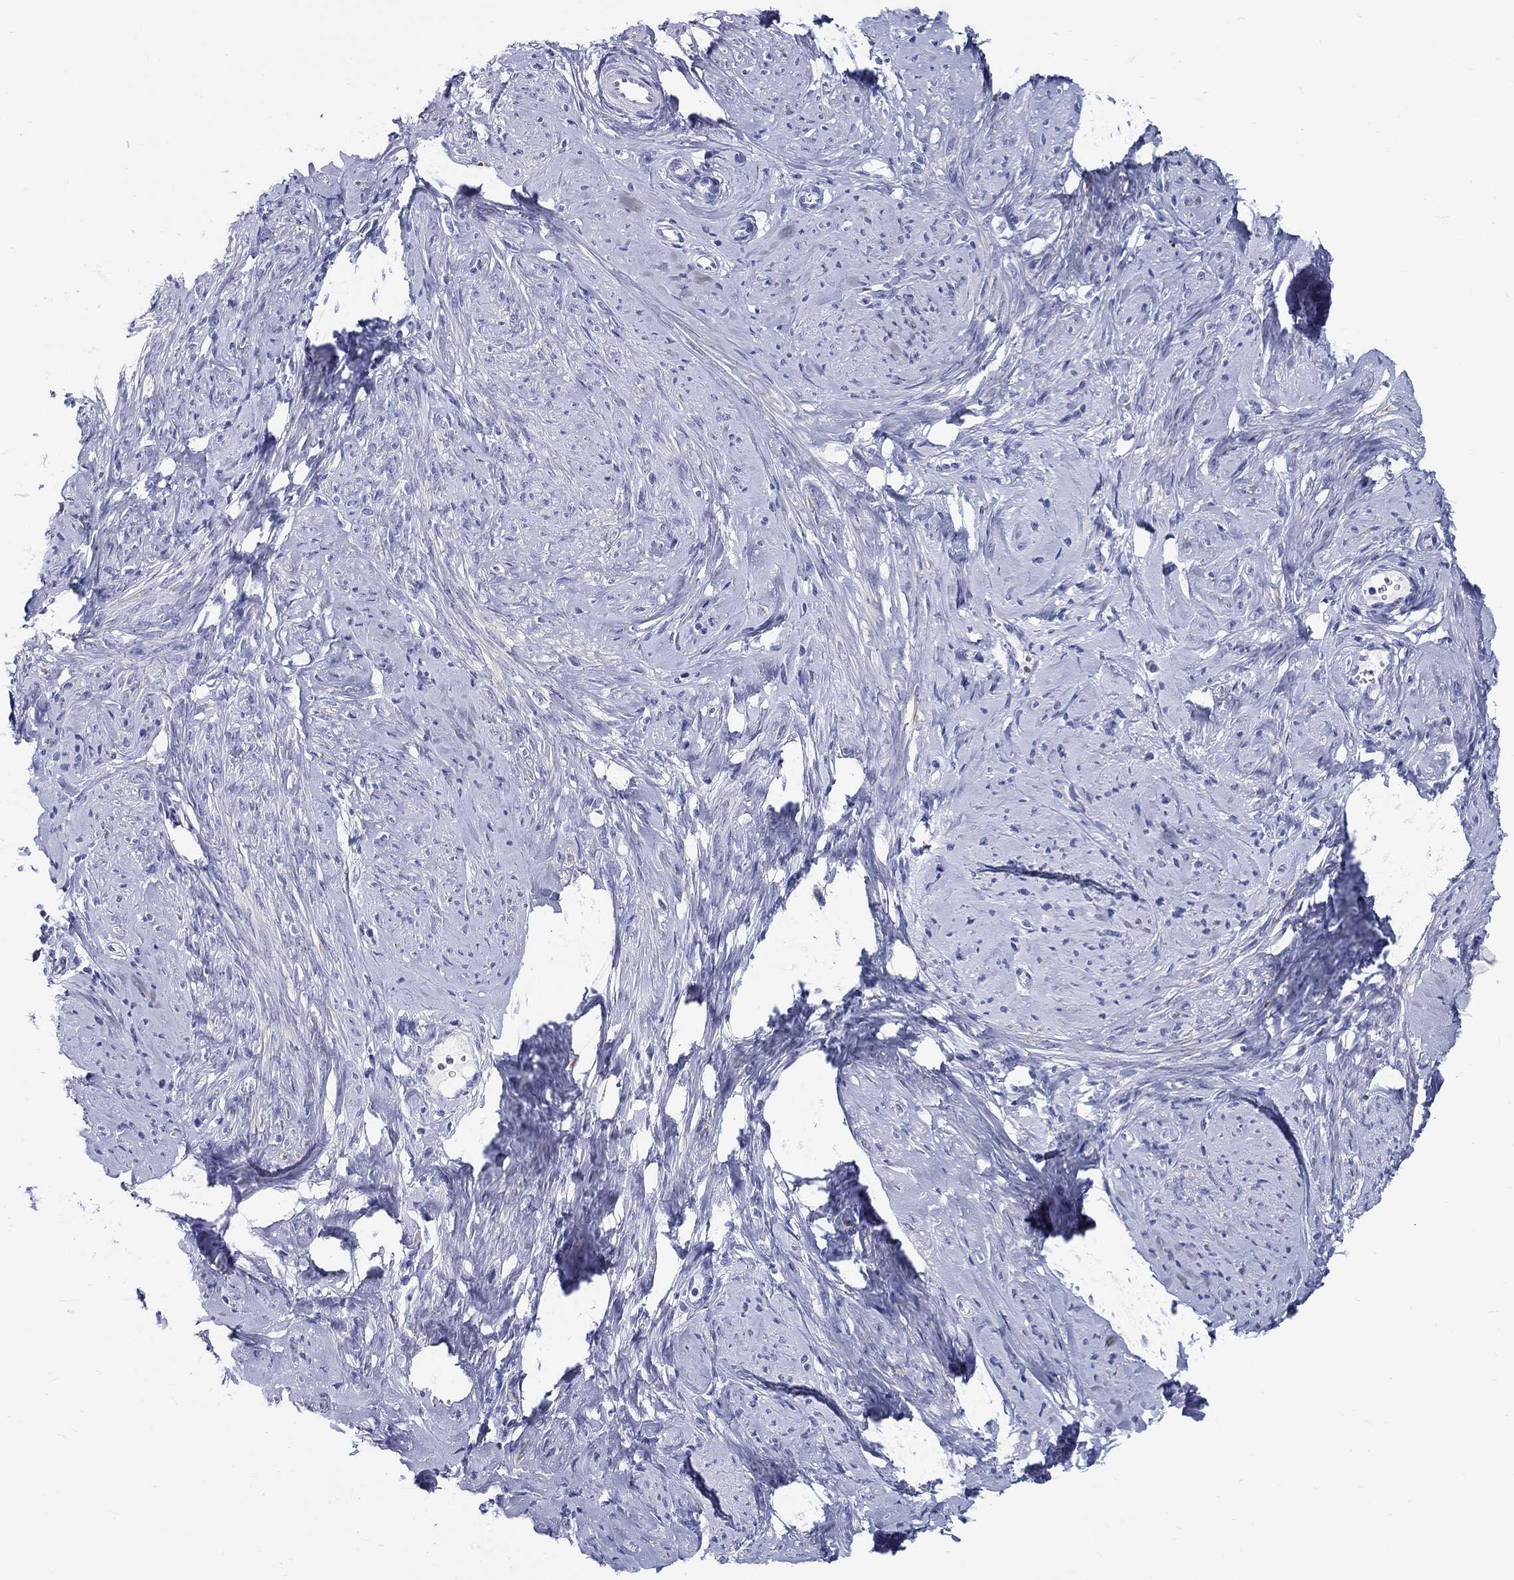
{"staining": {"intensity": "negative", "quantity": "none", "location": "none"}, "tissue": "smooth muscle", "cell_type": "Smooth muscle cells", "image_type": "normal", "snomed": [{"axis": "morphology", "description": "Normal tissue, NOS"}, {"axis": "topography", "description": "Smooth muscle"}], "caption": "Smooth muscle cells are negative for protein expression in normal human smooth muscle. (Stains: DAB IHC with hematoxylin counter stain, Microscopy: brightfield microscopy at high magnification).", "gene": "CRYGS", "patient": {"sex": "female", "age": 48}}